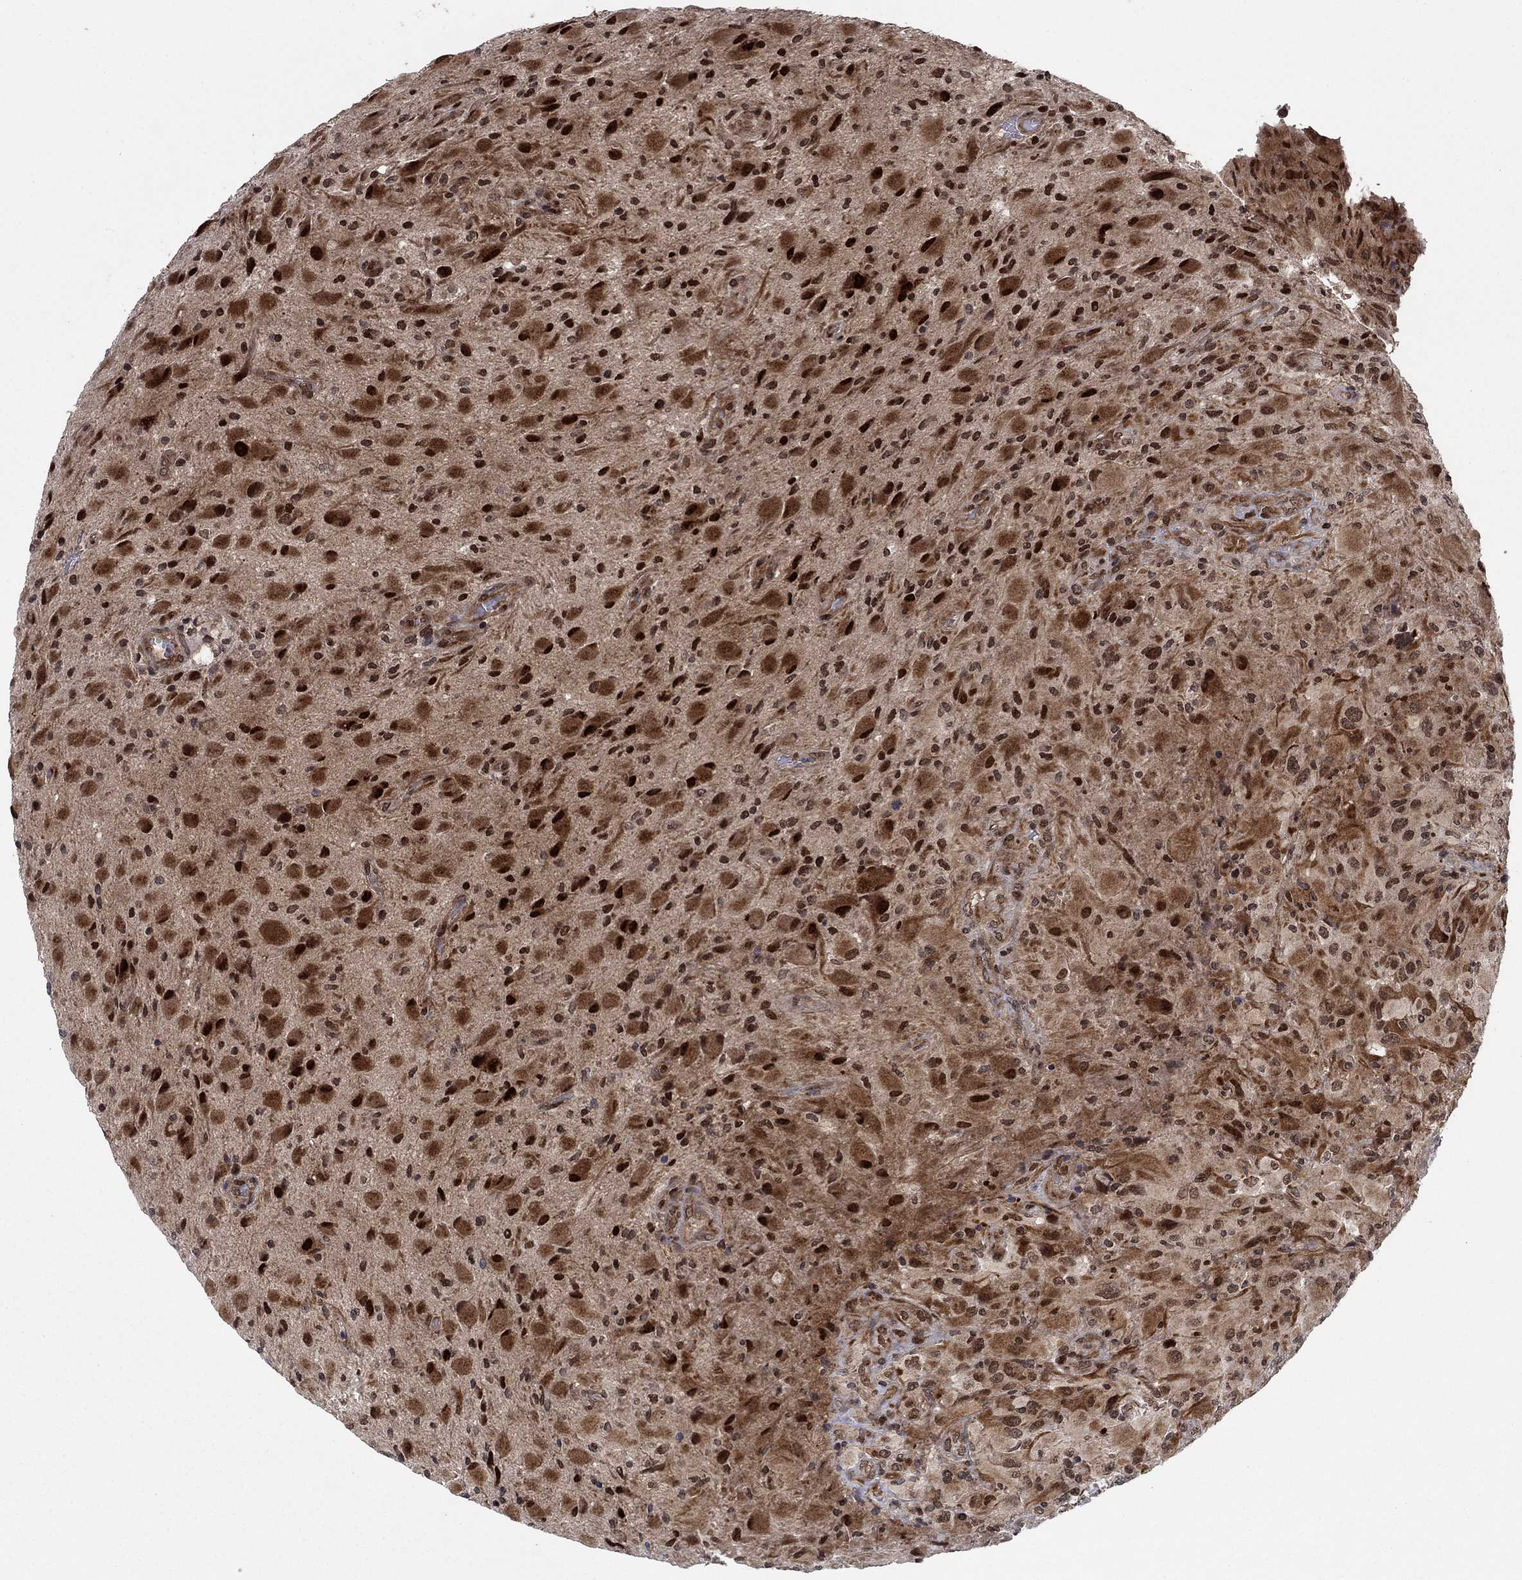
{"staining": {"intensity": "strong", "quantity": "25%-75%", "location": "cytoplasmic/membranous,nuclear"}, "tissue": "glioma", "cell_type": "Tumor cells", "image_type": "cancer", "snomed": [{"axis": "morphology", "description": "Glioma, malignant, High grade"}, {"axis": "topography", "description": "Cerebral cortex"}], "caption": "This photomicrograph shows glioma stained with IHC to label a protein in brown. The cytoplasmic/membranous and nuclear of tumor cells show strong positivity for the protein. Nuclei are counter-stained blue.", "gene": "PRICKLE4", "patient": {"sex": "male", "age": 35}}